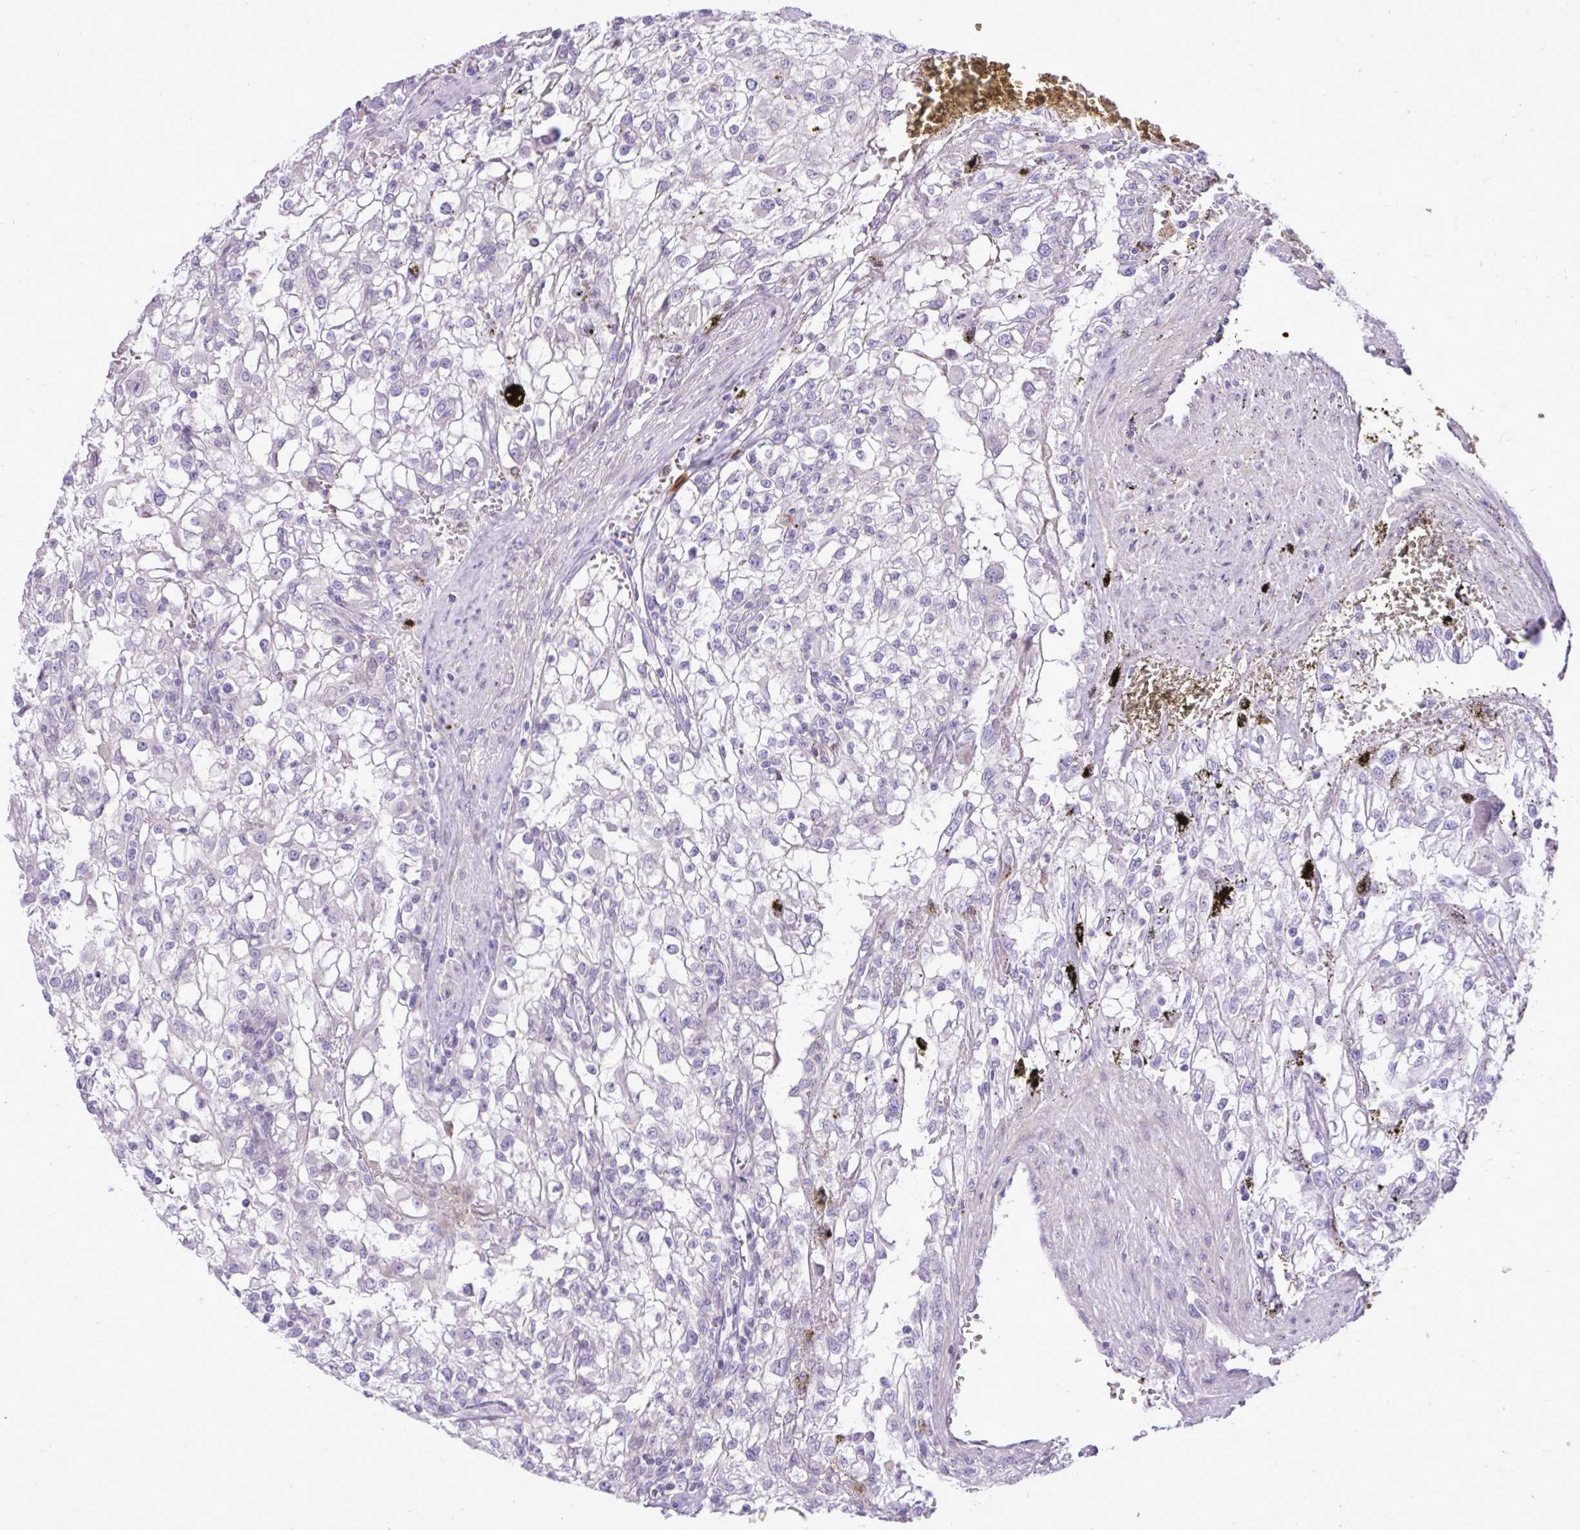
{"staining": {"intensity": "negative", "quantity": "none", "location": "none"}, "tissue": "renal cancer", "cell_type": "Tumor cells", "image_type": "cancer", "snomed": [{"axis": "morphology", "description": "Adenocarcinoma, NOS"}, {"axis": "topography", "description": "Kidney"}], "caption": "A histopathology image of renal adenocarcinoma stained for a protein shows no brown staining in tumor cells. (DAB (3,3'-diaminobenzidine) immunohistochemistry (IHC), high magnification).", "gene": "SPAG1", "patient": {"sex": "female", "age": 74}}